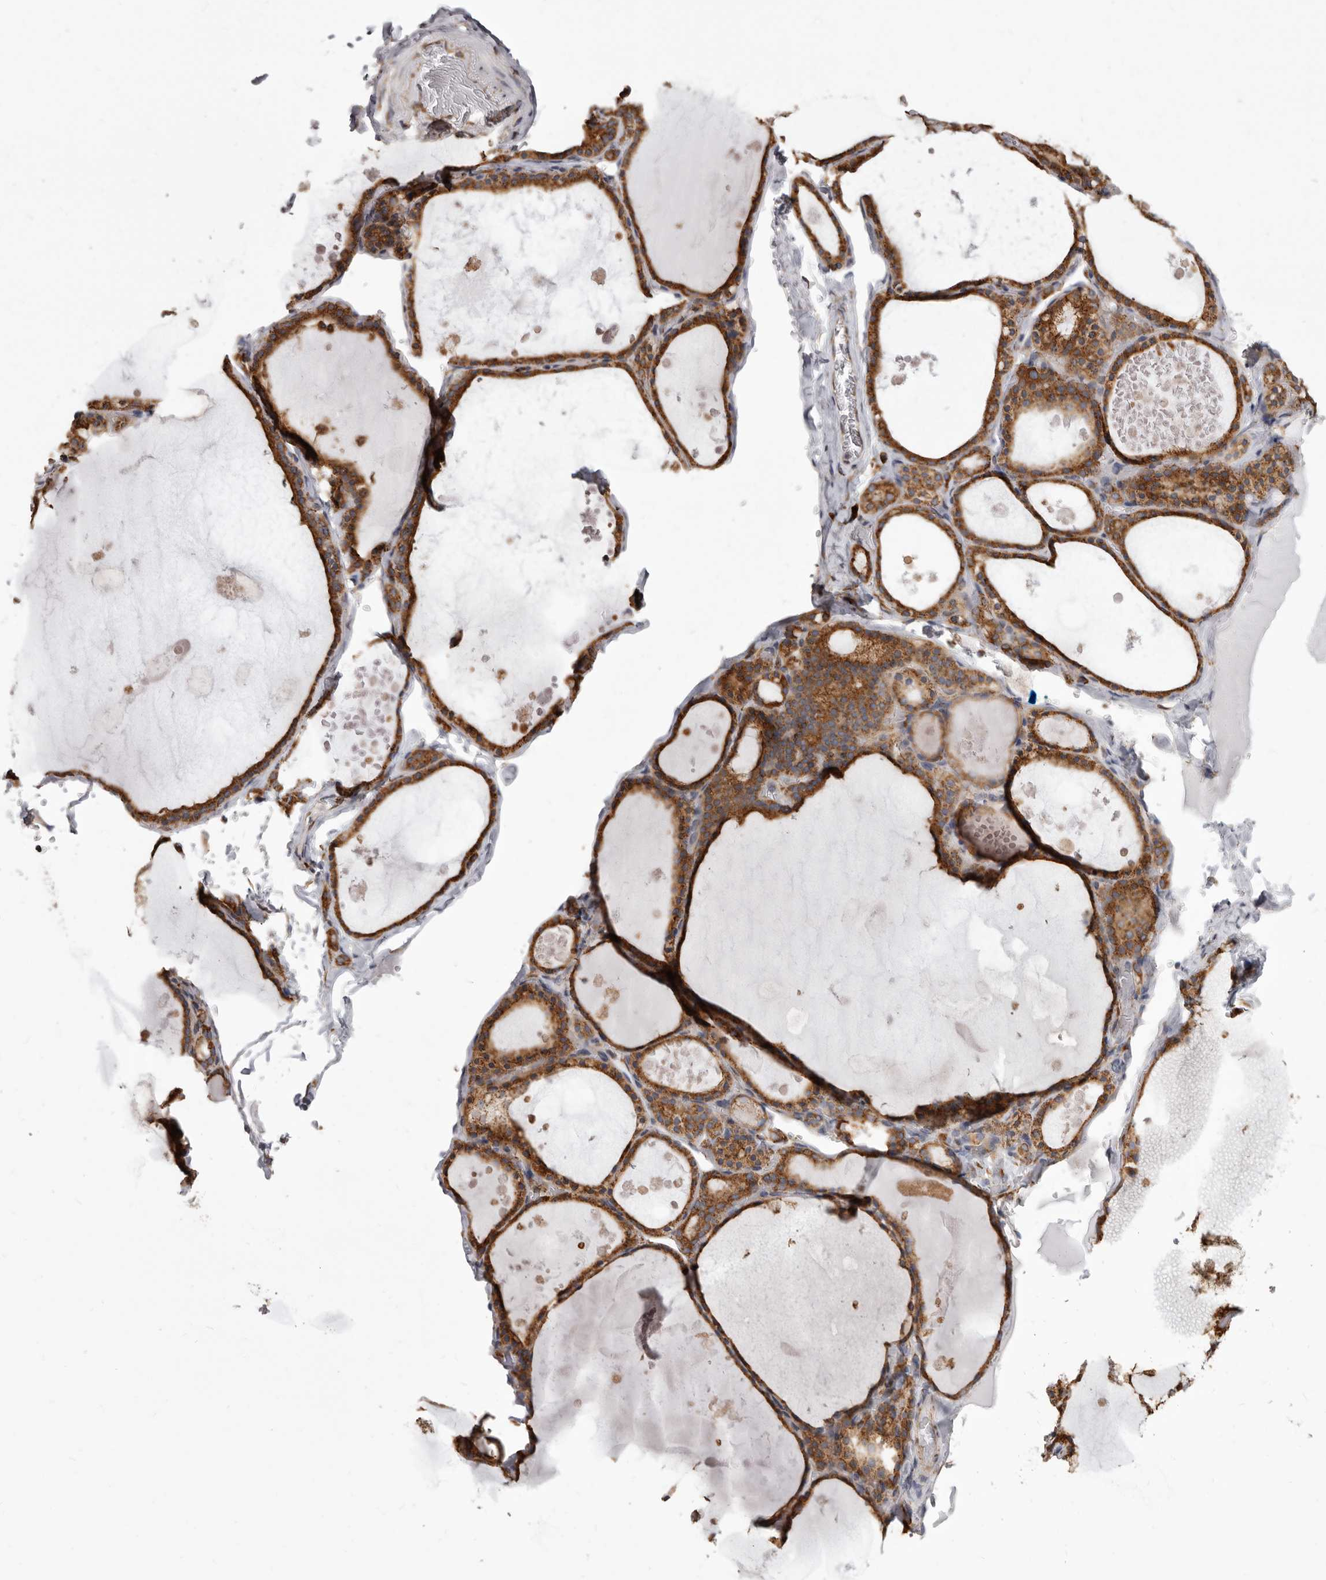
{"staining": {"intensity": "moderate", "quantity": ">75%", "location": "cytoplasmic/membranous"}, "tissue": "thyroid gland", "cell_type": "Glandular cells", "image_type": "normal", "snomed": [{"axis": "morphology", "description": "Normal tissue, NOS"}, {"axis": "topography", "description": "Thyroid gland"}], "caption": "Immunohistochemical staining of normal thyroid gland demonstrates >75% levels of moderate cytoplasmic/membranous protein expression in about >75% of glandular cells. (Stains: DAB (3,3'-diaminobenzidine) in brown, nuclei in blue, Microscopy: brightfield microscopy at high magnification).", "gene": "CDK5RAP3", "patient": {"sex": "male", "age": 56}}